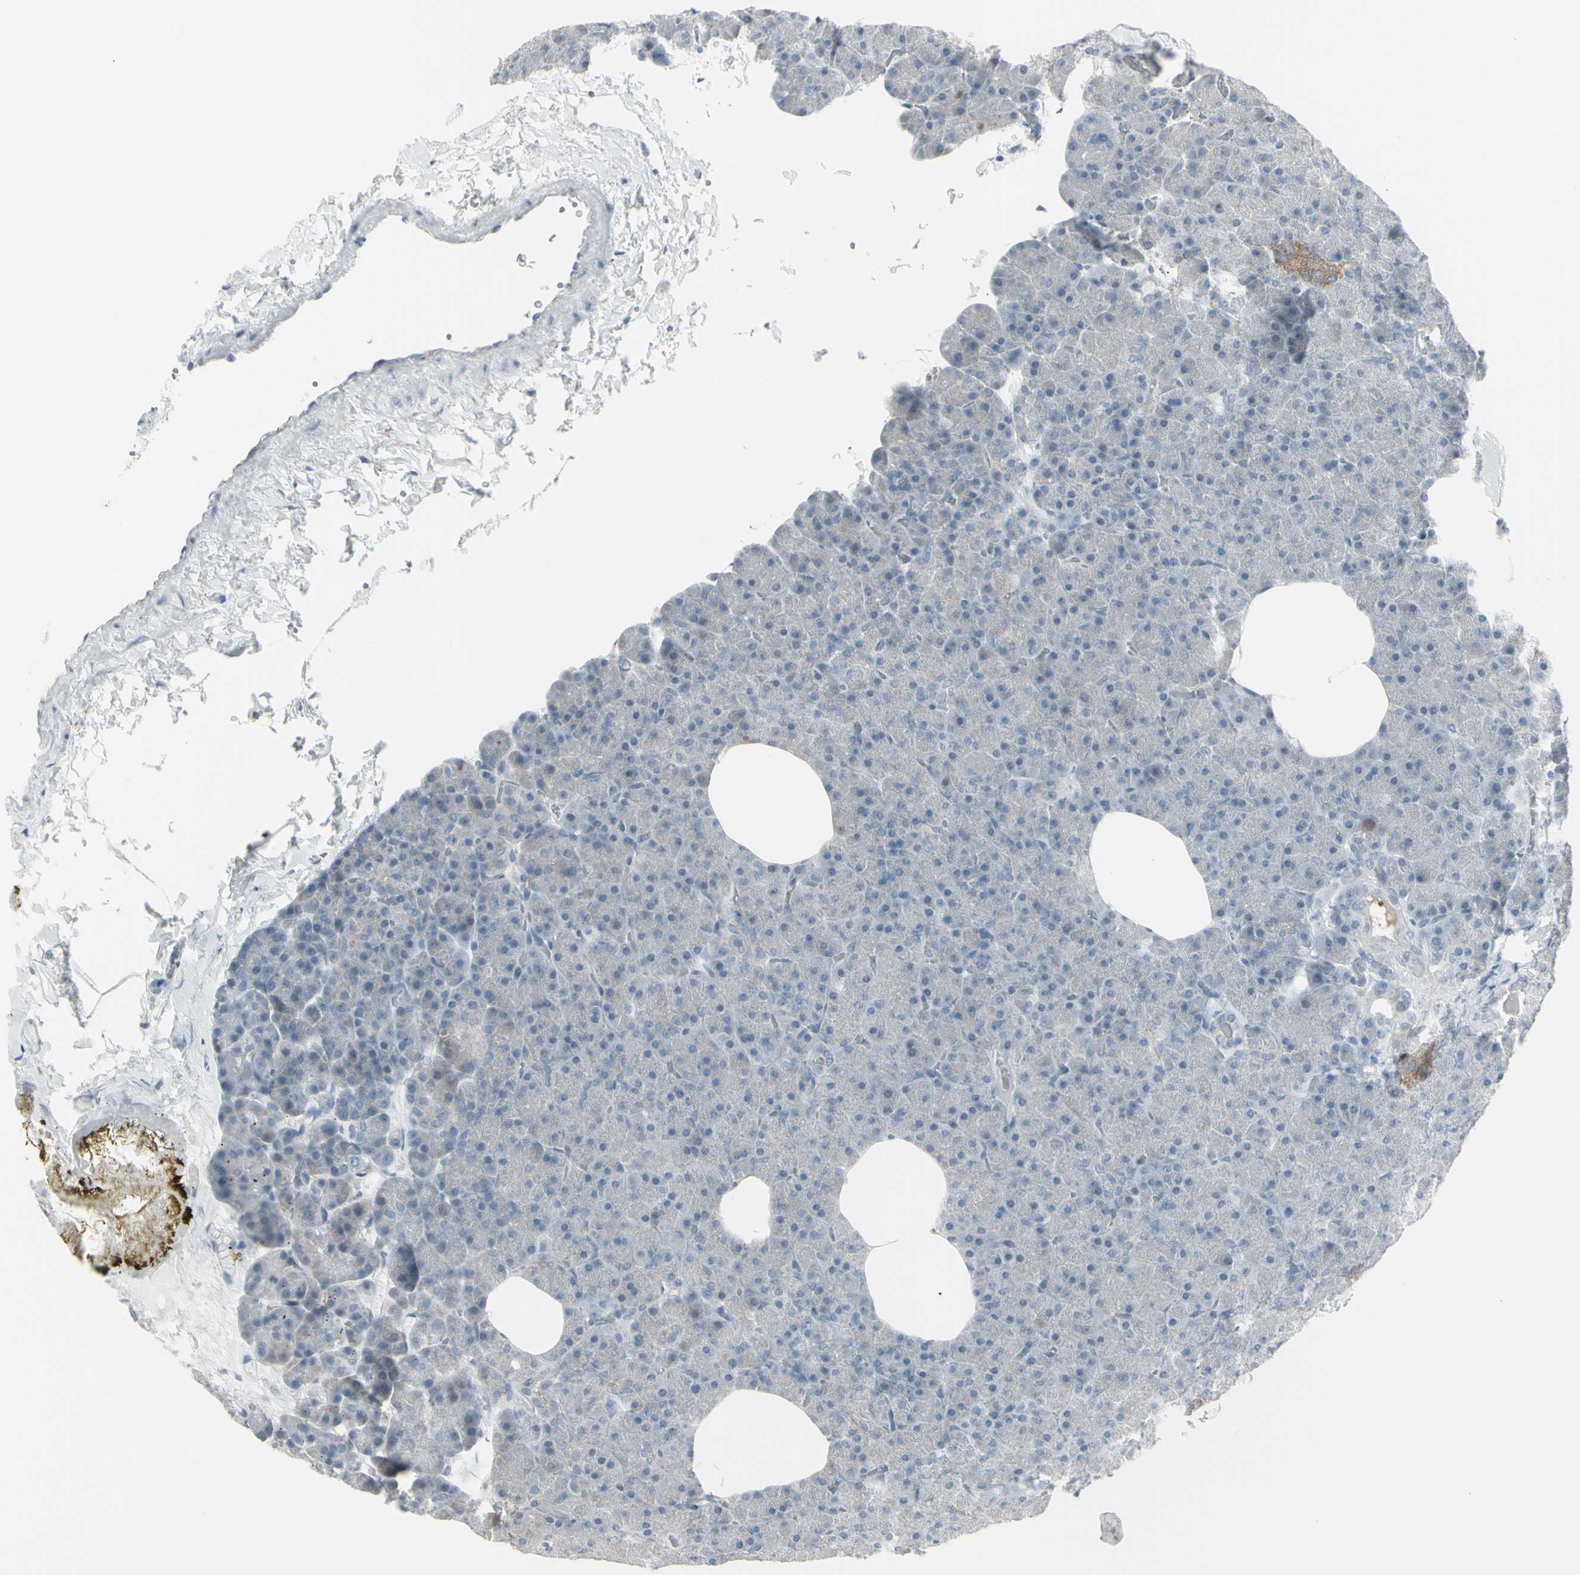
{"staining": {"intensity": "weak", "quantity": "<25%", "location": "cytoplasmic/membranous"}, "tissue": "pancreas", "cell_type": "Exocrine glandular cells", "image_type": "normal", "snomed": [{"axis": "morphology", "description": "Normal tissue, NOS"}, {"axis": "topography", "description": "Pancreas"}], "caption": "This is a micrograph of IHC staining of benign pancreas, which shows no positivity in exocrine glandular cells. (Brightfield microscopy of DAB (3,3'-diaminobenzidine) immunohistochemistry (IHC) at high magnification).", "gene": "RAB3A", "patient": {"sex": "female", "age": 35}}